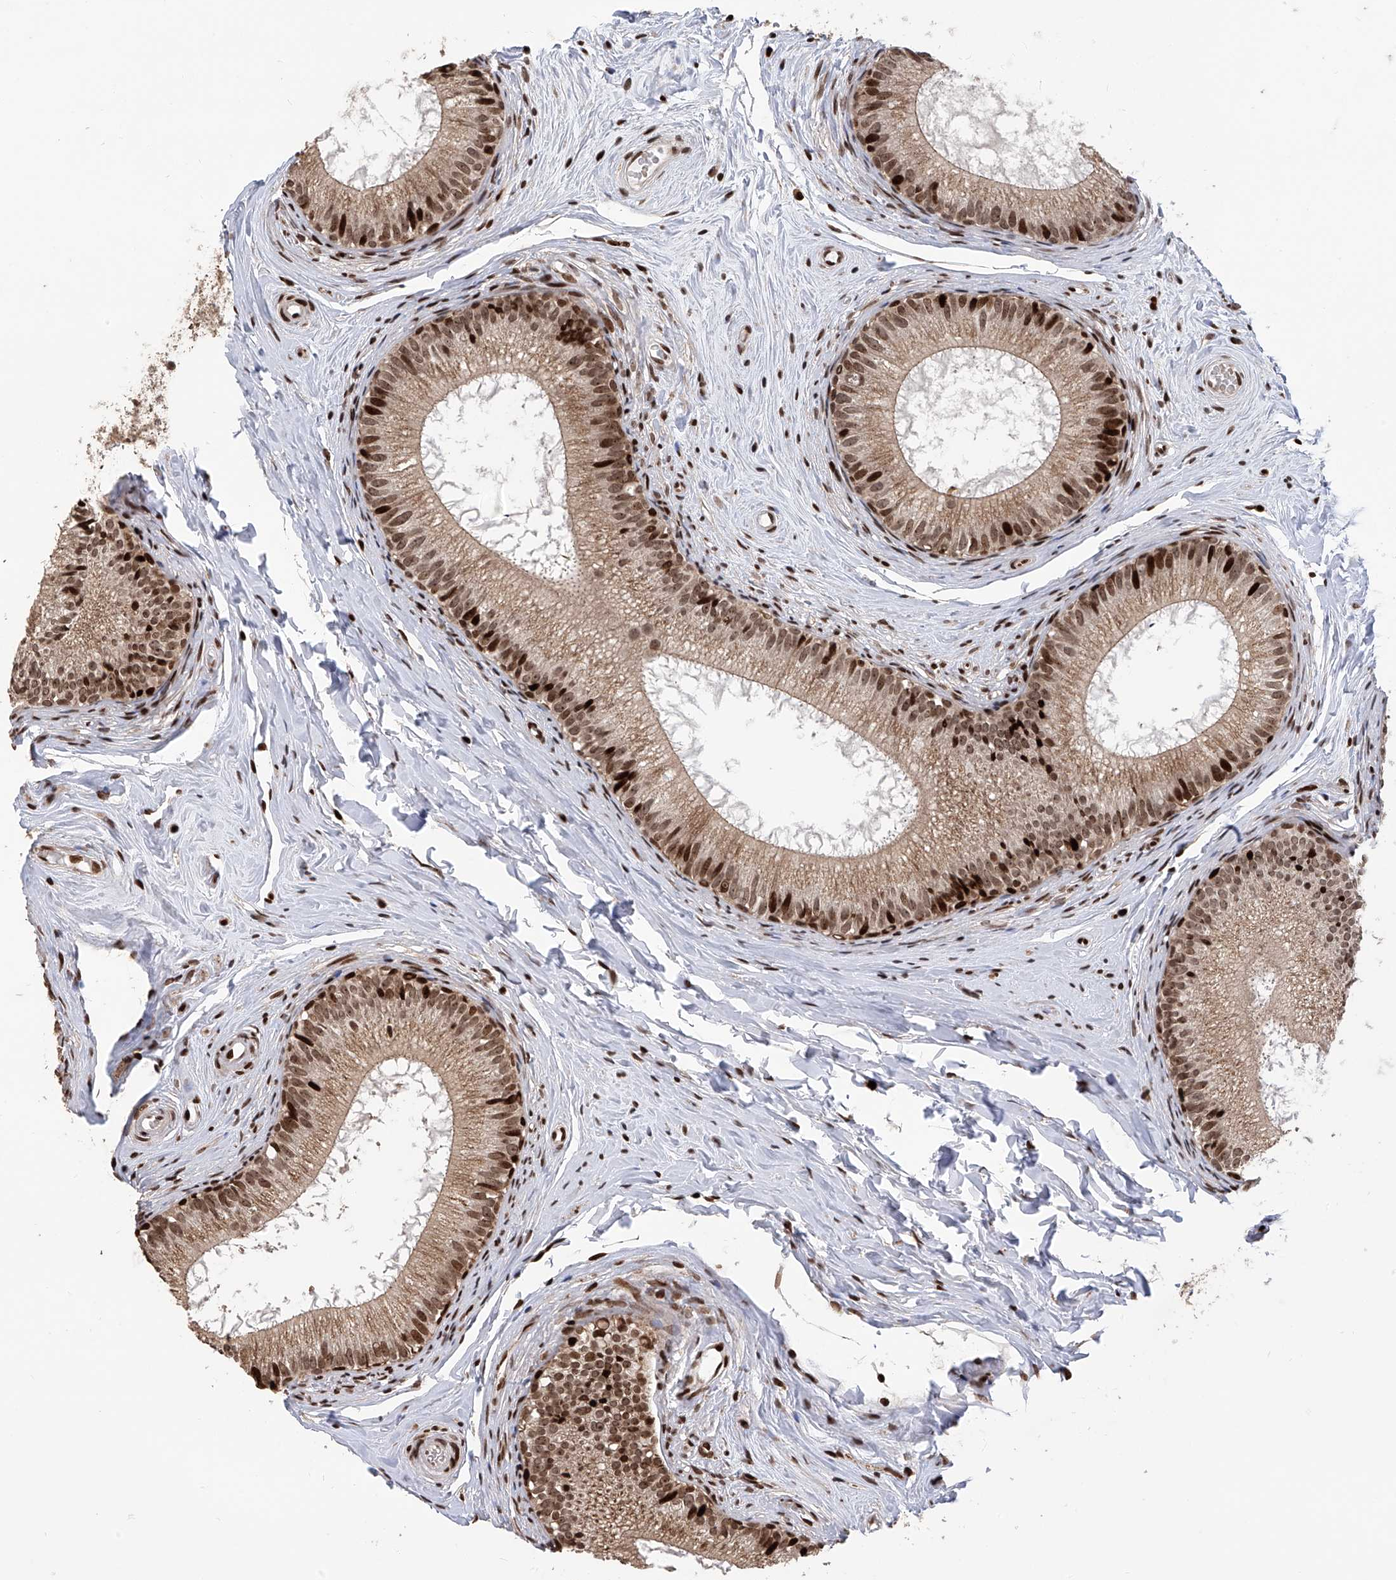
{"staining": {"intensity": "strong", "quantity": ">75%", "location": "cytoplasmic/membranous,nuclear"}, "tissue": "epididymis", "cell_type": "Glandular cells", "image_type": "normal", "snomed": [{"axis": "morphology", "description": "Normal tissue, NOS"}, {"axis": "topography", "description": "Epididymis"}], "caption": "Unremarkable epididymis was stained to show a protein in brown. There is high levels of strong cytoplasmic/membranous,nuclear expression in about >75% of glandular cells.", "gene": "PAK1IP1", "patient": {"sex": "male", "age": 34}}